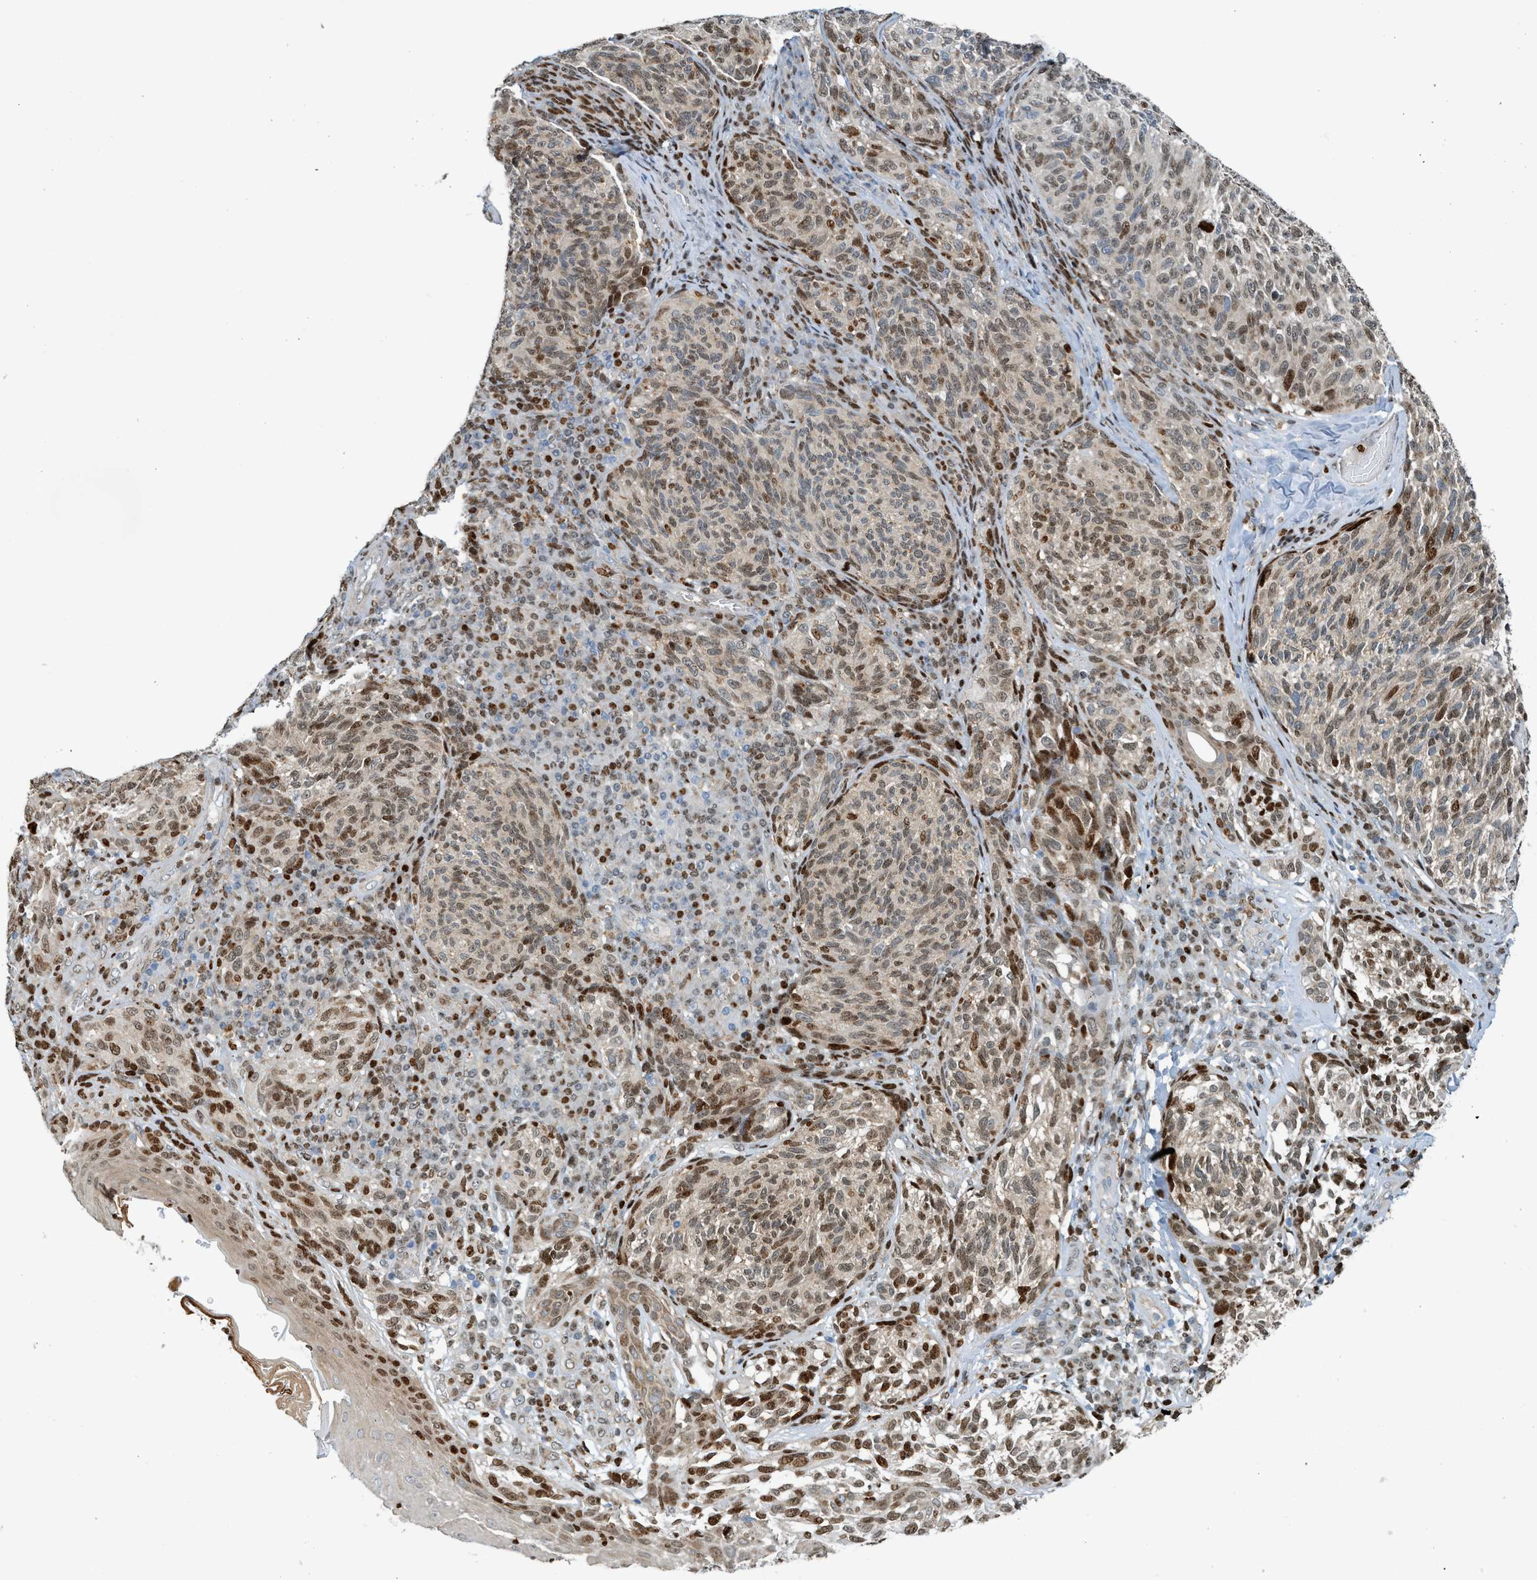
{"staining": {"intensity": "moderate", "quantity": "25%-75%", "location": "nuclear"}, "tissue": "melanoma", "cell_type": "Tumor cells", "image_type": "cancer", "snomed": [{"axis": "morphology", "description": "Malignant melanoma, NOS"}, {"axis": "topography", "description": "Skin"}], "caption": "Human malignant melanoma stained with a brown dye exhibits moderate nuclear positive positivity in approximately 25%-75% of tumor cells.", "gene": "SH3D19", "patient": {"sex": "female", "age": 73}}